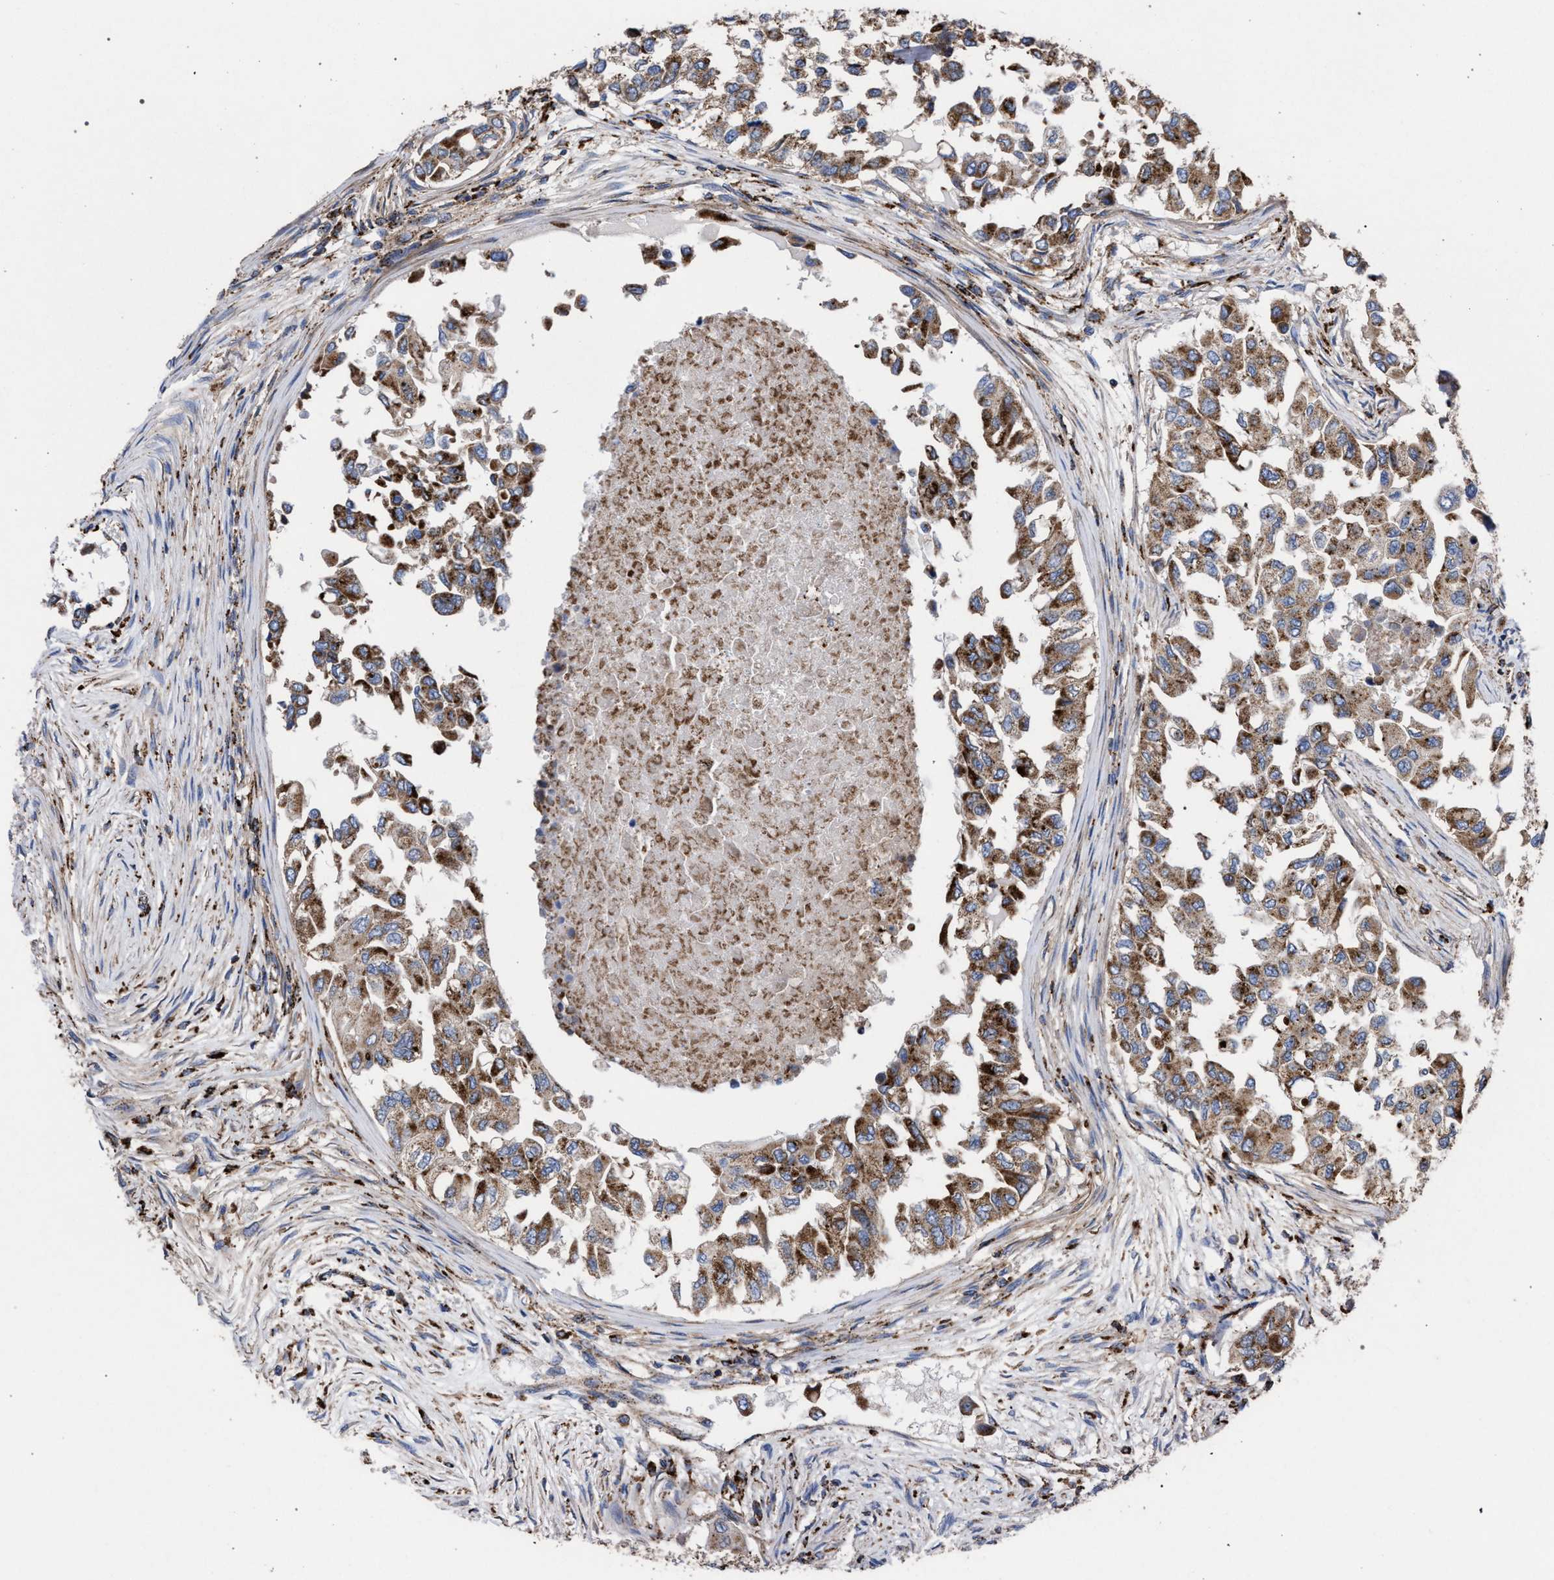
{"staining": {"intensity": "moderate", "quantity": ">75%", "location": "cytoplasmic/membranous"}, "tissue": "breast cancer", "cell_type": "Tumor cells", "image_type": "cancer", "snomed": [{"axis": "morphology", "description": "Normal tissue, NOS"}, {"axis": "morphology", "description": "Duct carcinoma"}, {"axis": "topography", "description": "Breast"}], "caption": "IHC histopathology image of neoplastic tissue: intraductal carcinoma (breast) stained using IHC demonstrates medium levels of moderate protein expression localized specifically in the cytoplasmic/membranous of tumor cells, appearing as a cytoplasmic/membranous brown color.", "gene": "PPT1", "patient": {"sex": "female", "age": 49}}